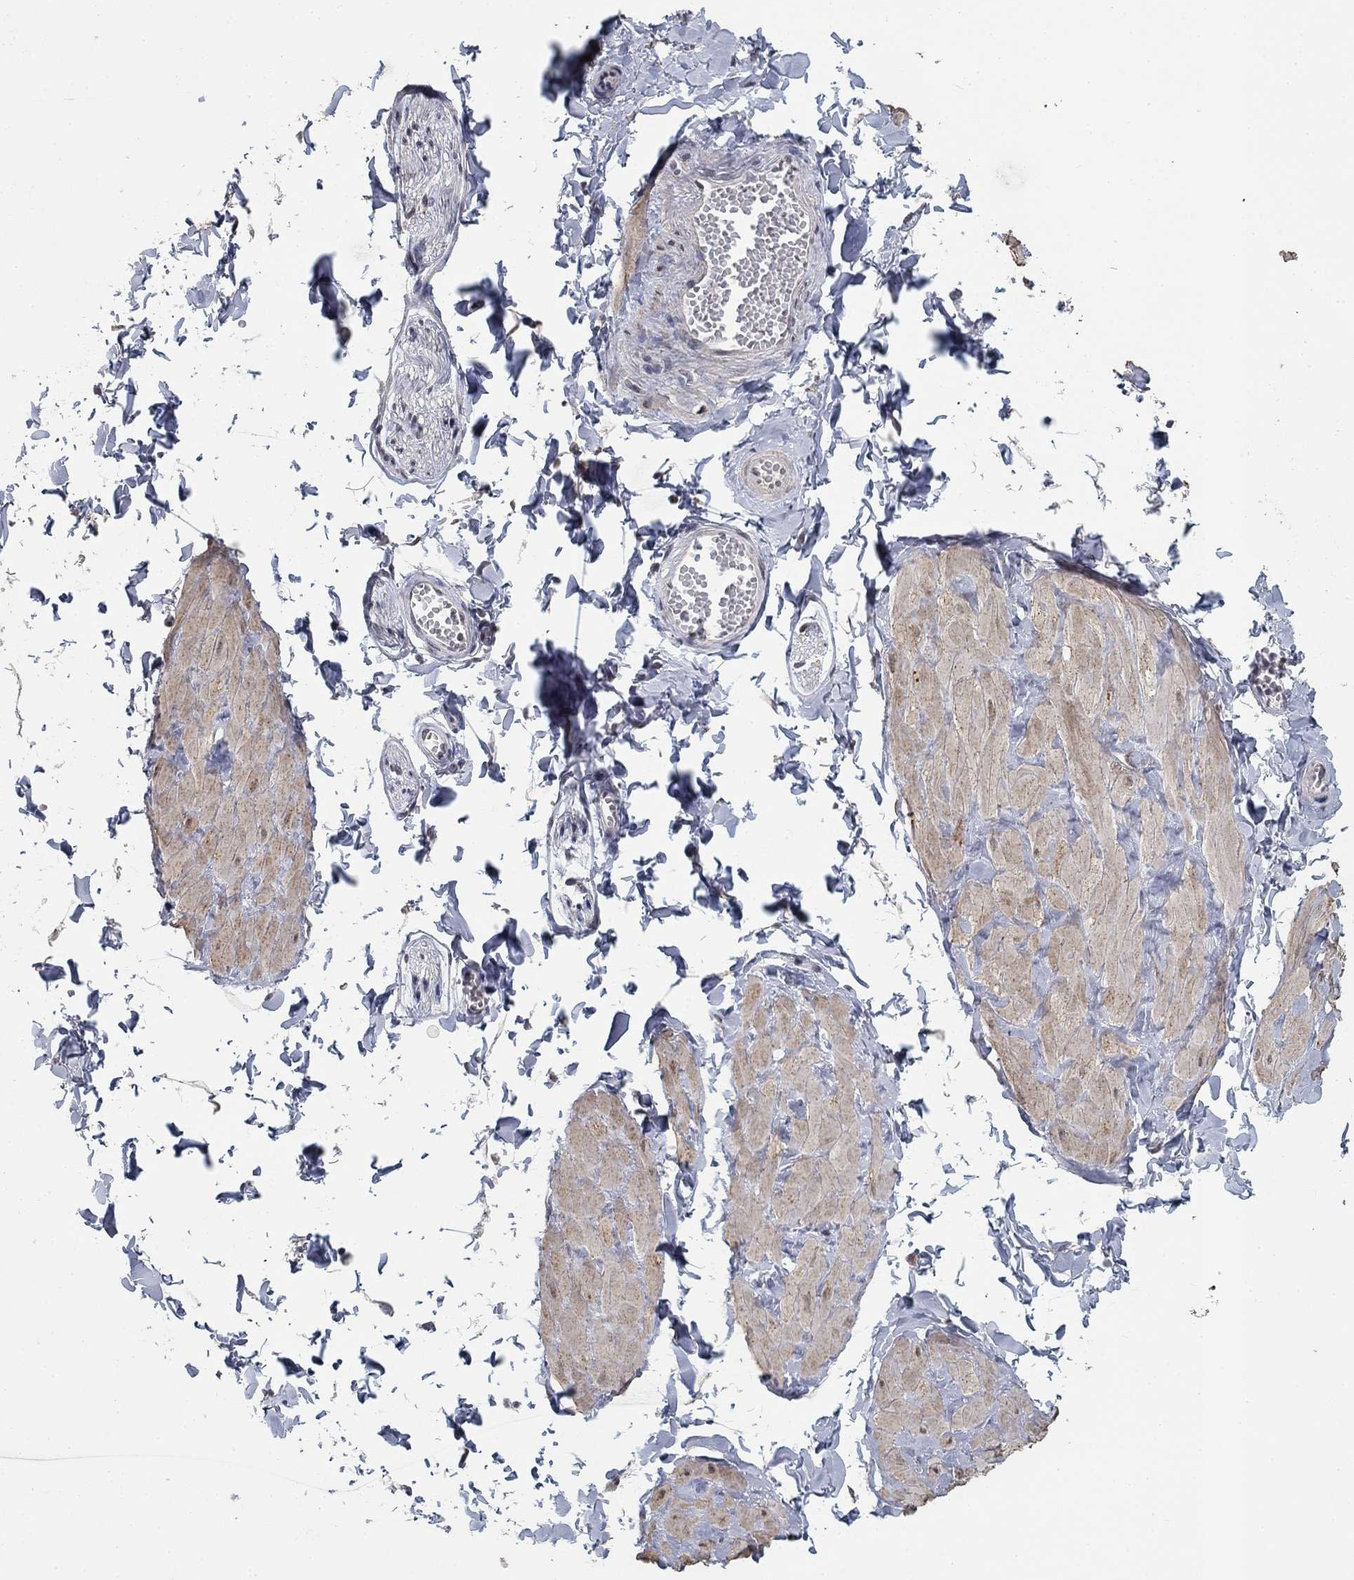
{"staining": {"intensity": "negative", "quantity": "none", "location": "none"}, "tissue": "adipose tissue", "cell_type": "Adipocytes", "image_type": "normal", "snomed": [{"axis": "morphology", "description": "Normal tissue, NOS"}, {"axis": "topography", "description": "Smooth muscle"}, {"axis": "topography", "description": "Peripheral nerve tissue"}], "caption": "DAB immunohistochemical staining of normal adipose tissue reveals no significant positivity in adipocytes. Nuclei are stained in blue.", "gene": "SPATA33", "patient": {"sex": "male", "age": 22}}